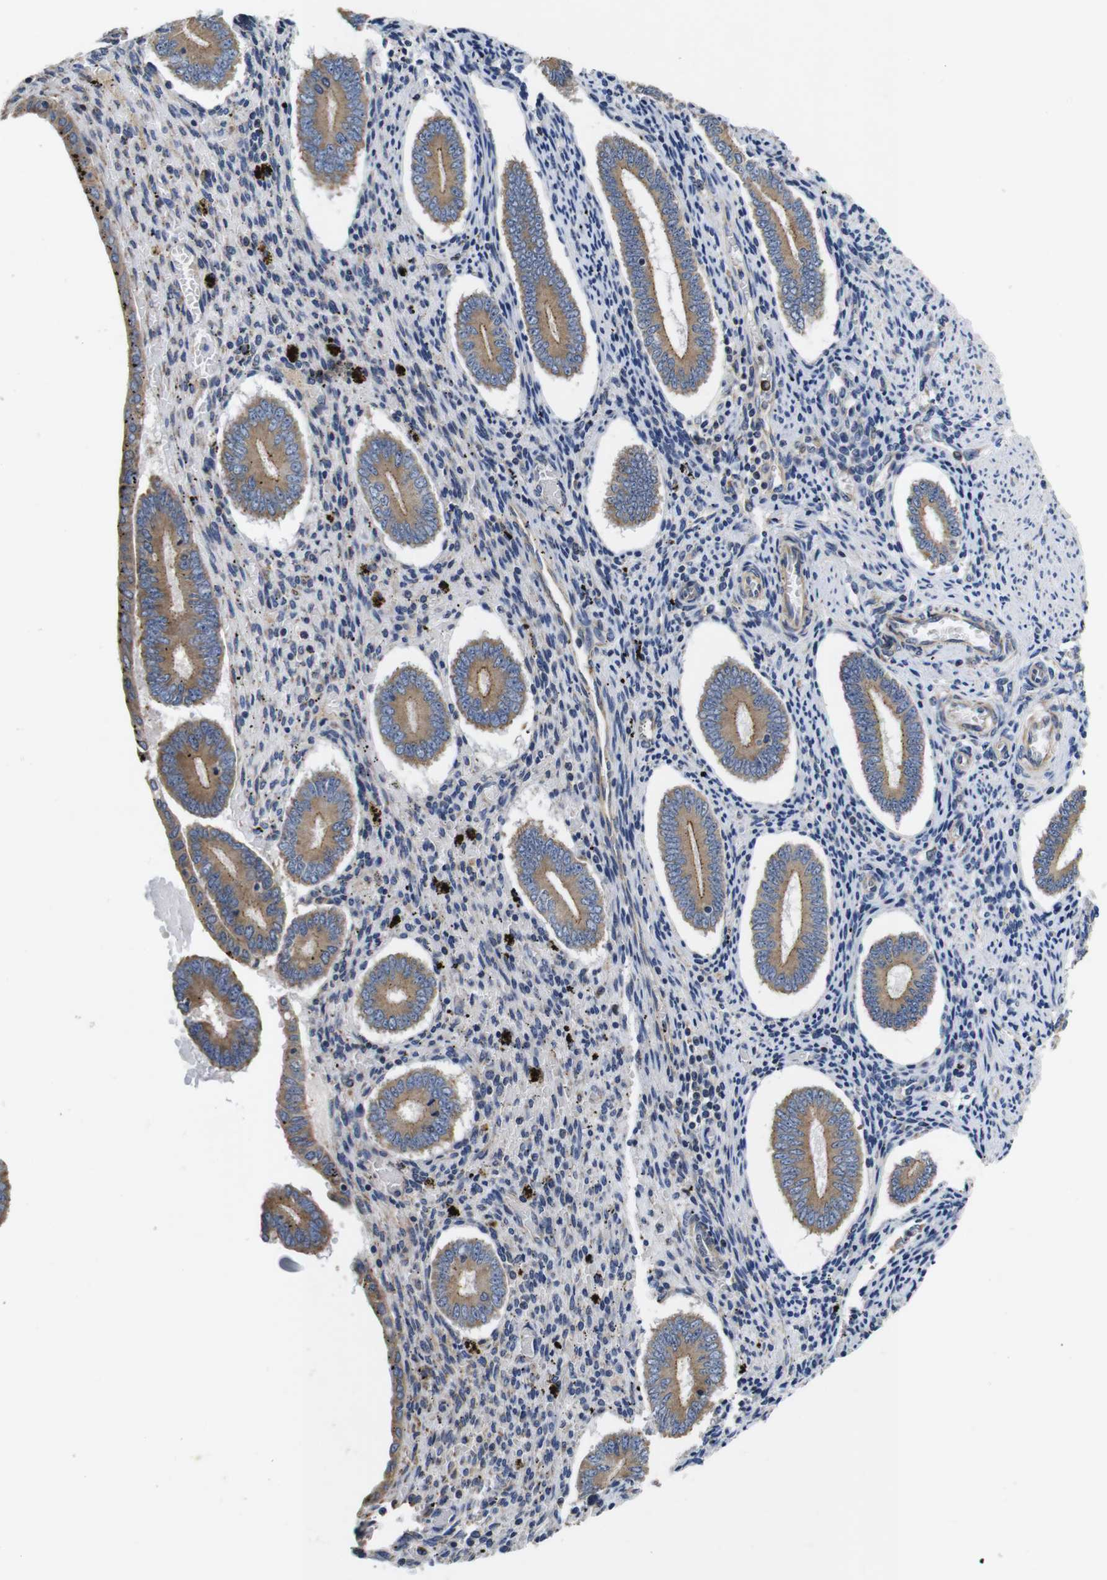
{"staining": {"intensity": "negative", "quantity": "none", "location": "none"}, "tissue": "endometrium", "cell_type": "Cells in endometrial stroma", "image_type": "normal", "snomed": [{"axis": "morphology", "description": "Normal tissue, NOS"}, {"axis": "topography", "description": "Endometrium"}], "caption": "Protein analysis of unremarkable endometrium demonstrates no significant staining in cells in endometrial stroma. Nuclei are stained in blue.", "gene": "MARCHF7", "patient": {"sex": "female", "age": 42}}